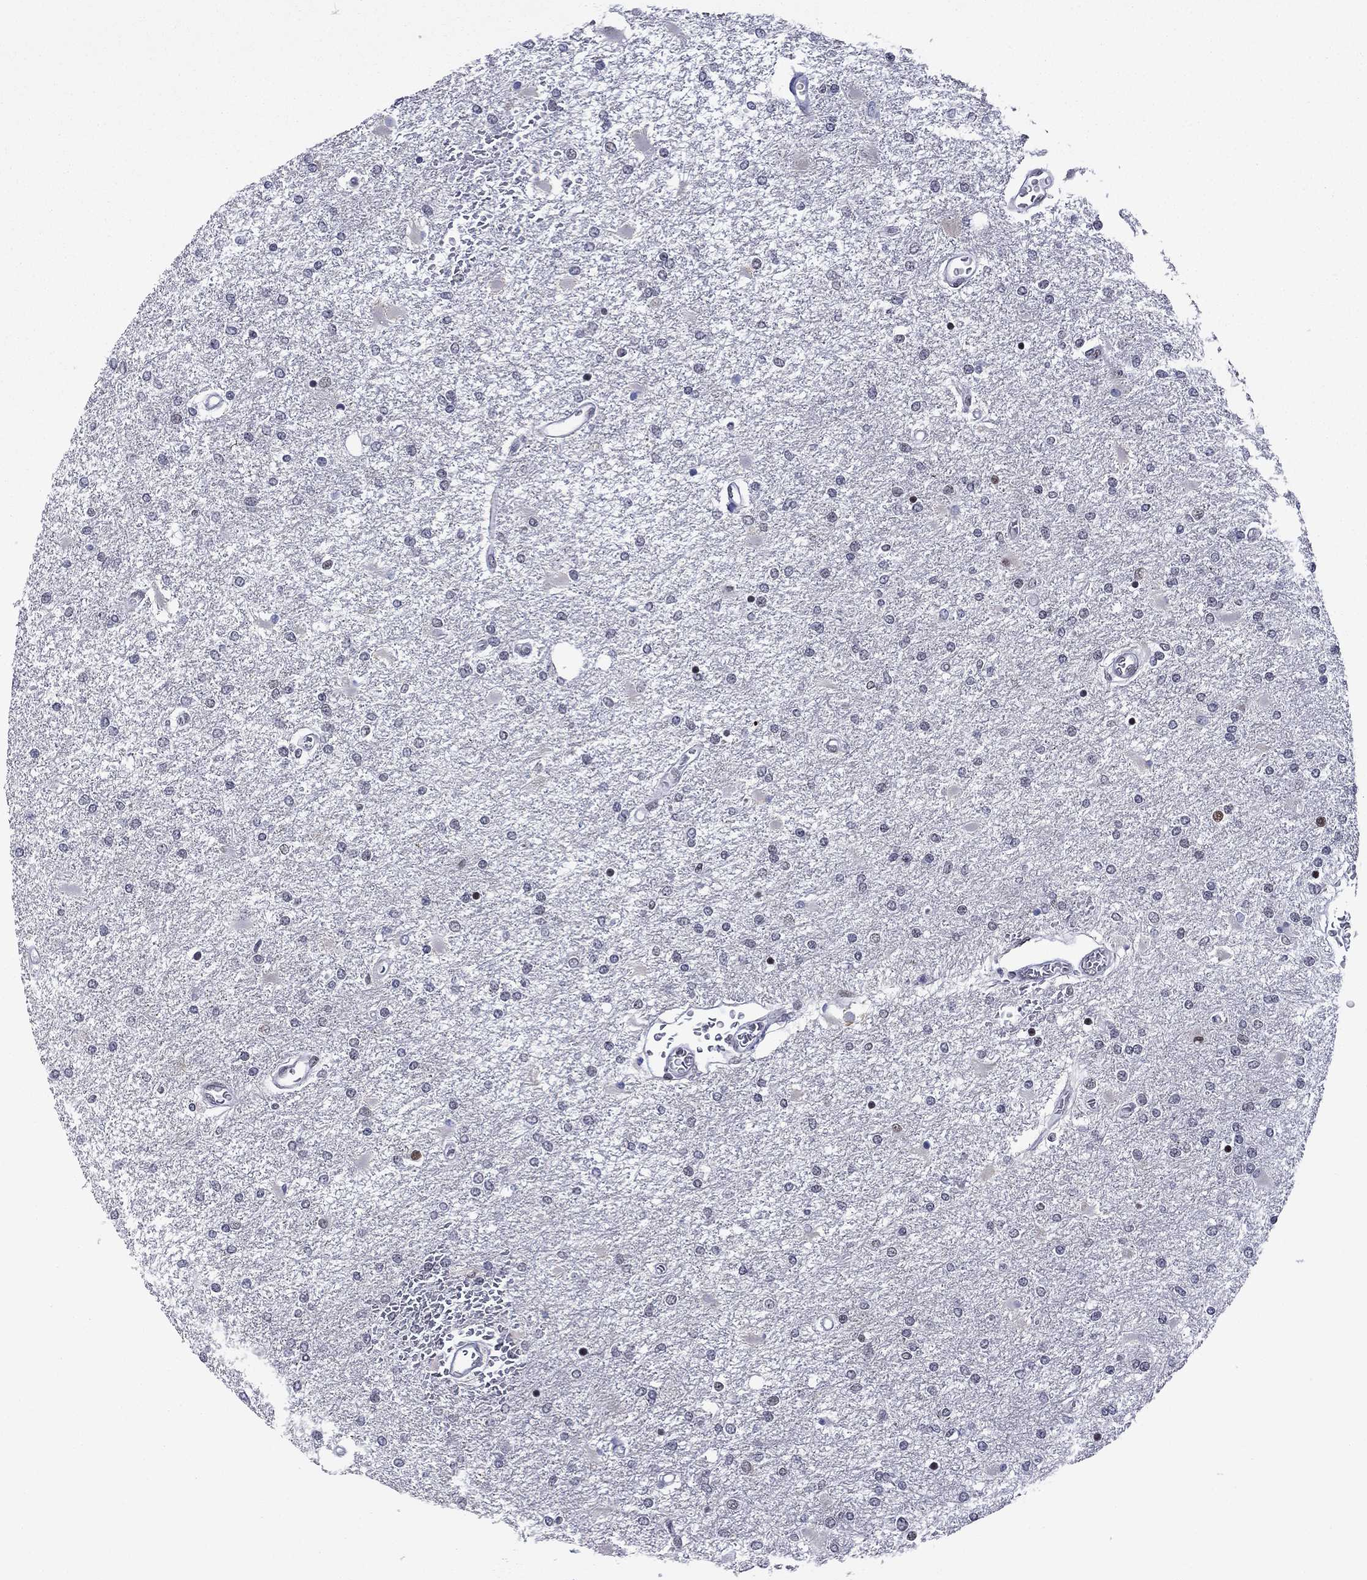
{"staining": {"intensity": "negative", "quantity": "none", "location": "none"}, "tissue": "glioma", "cell_type": "Tumor cells", "image_type": "cancer", "snomed": [{"axis": "morphology", "description": "Glioma, malignant, High grade"}, {"axis": "topography", "description": "Cerebral cortex"}], "caption": "Tumor cells show no significant staining in malignant glioma (high-grade).", "gene": "ETV5", "patient": {"sex": "male", "age": 79}}